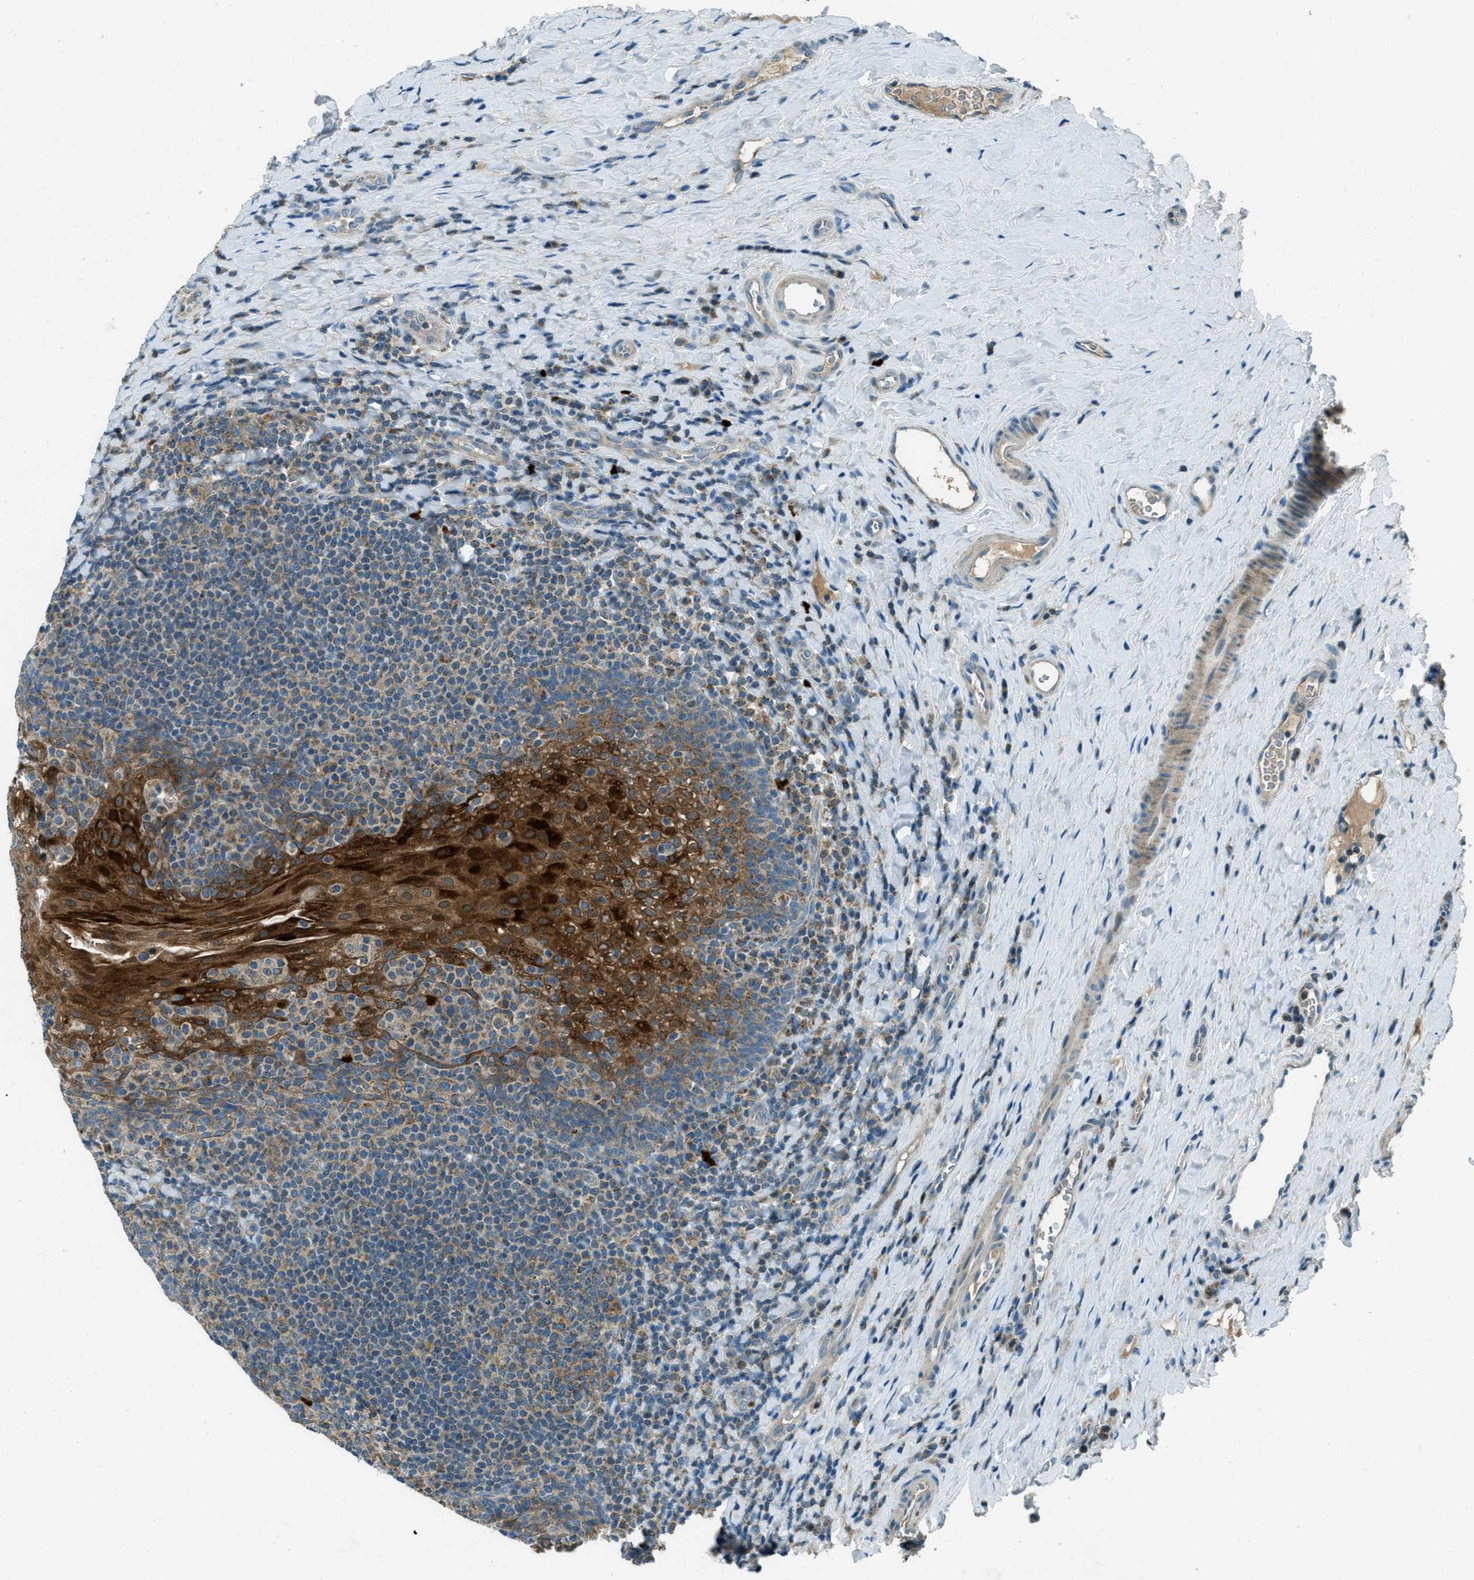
{"staining": {"intensity": "moderate", "quantity": "25%-75%", "location": "cytoplasmic/membranous"}, "tissue": "tonsil", "cell_type": "Non-germinal center cells", "image_type": "normal", "snomed": [{"axis": "morphology", "description": "Normal tissue, NOS"}, {"axis": "topography", "description": "Tonsil"}], "caption": "Immunohistochemistry of normal human tonsil shows medium levels of moderate cytoplasmic/membranous staining in about 25%-75% of non-germinal center cells. The staining is performed using DAB brown chromogen to label protein expression. The nuclei are counter-stained blue using hematoxylin.", "gene": "FAR1", "patient": {"sex": "male", "age": 17}}